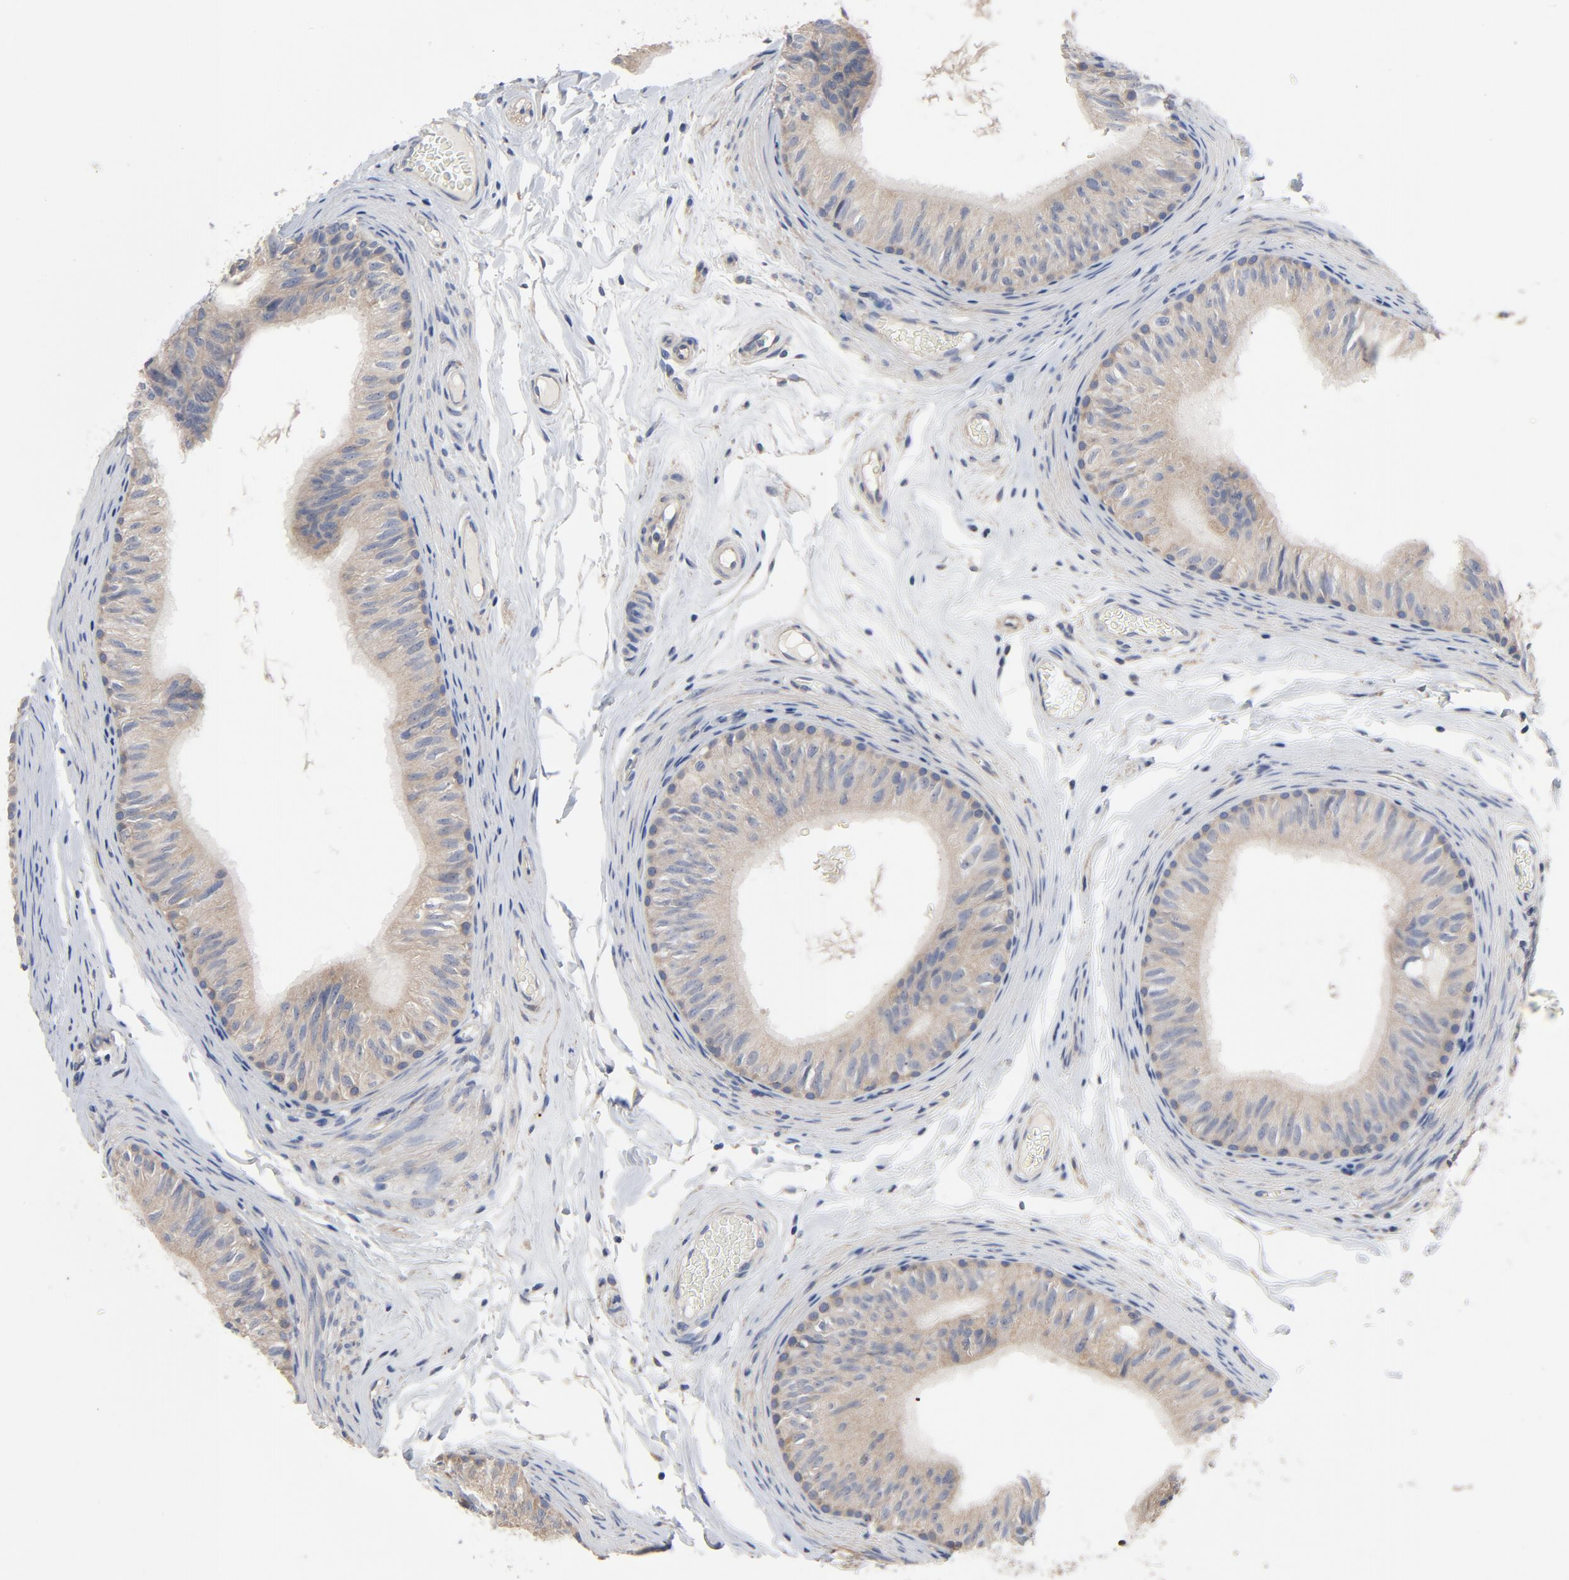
{"staining": {"intensity": "moderate", "quantity": ">75%", "location": "cytoplasmic/membranous"}, "tissue": "epididymis", "cell_type": "Glandular cells", "image_type": "normal", "snomed": [{"axis": "morphology", "description": "Normal tissue, NOS"}, {"axis": "topography", "description": "Testis"}, {"axis": "topography", "description": "Epididymis"}], "caption": "Immunohistochemical staining of unremarkable epididymis shows medium levels of moderate cytoplasmic/membranous positivity in approximately >75% of glandular cells. Using DAB (3,3'-diaminobenzidine) (brown) and hematoxylin (blue) stains, captured at high magnification using brightfield microscopy.", "gene": "DYNLT3", "patient": {"sex": "male", "age": 36}}